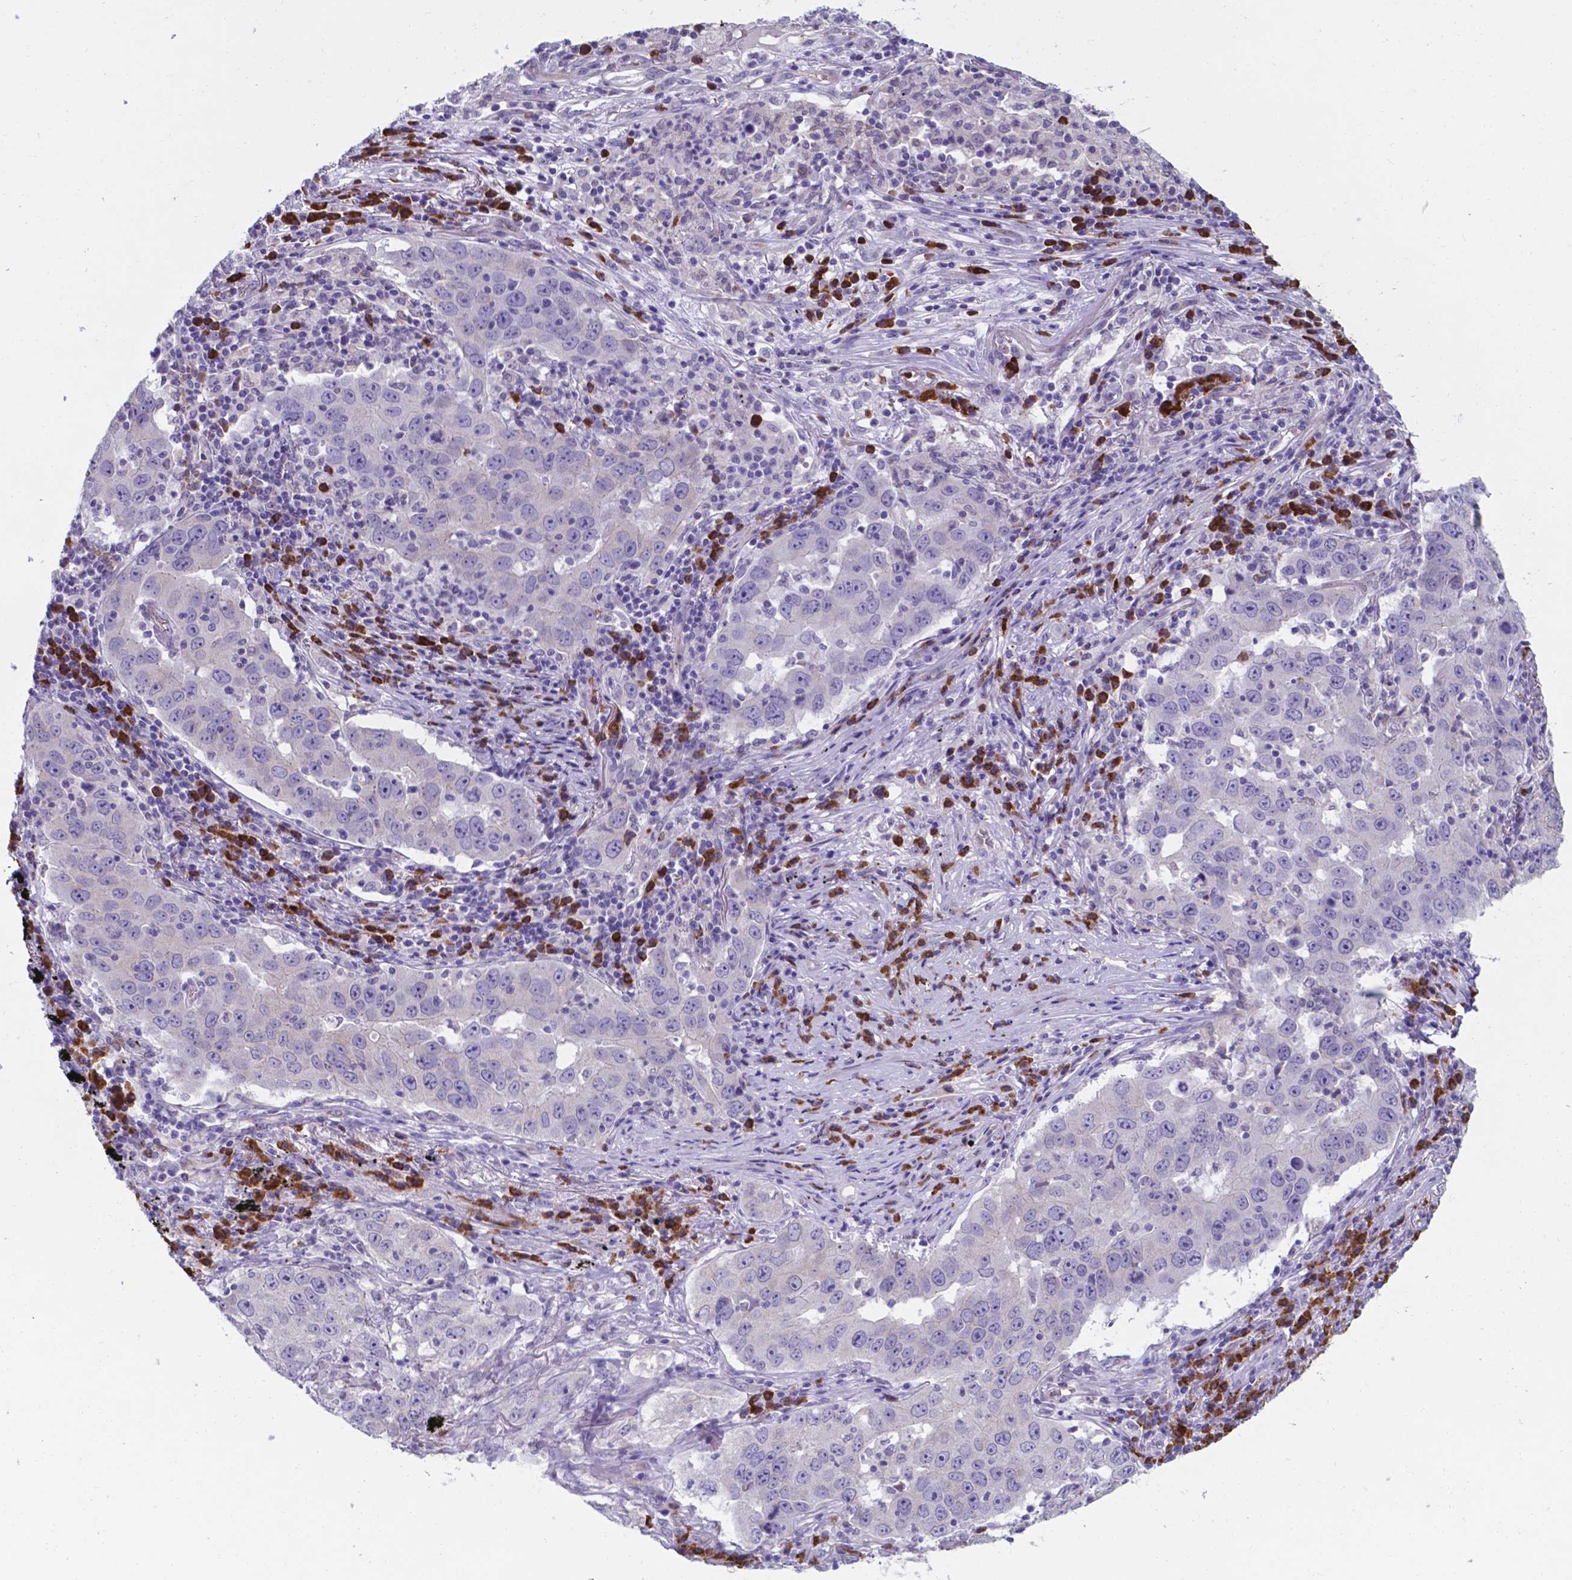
{"staining": {"intensity": "negative", "quantity": "none", "location": "none"}, "tissue": "lung cancer", "cell_type": "Tumor cells", "image_type": "cancer", "snomed": [{"axis": "morphology", "description": "Adenocarcinoma, NOS"}, {"axis": "topography", "description": "Lung"}], "caption": "This micrograph is of lung cancer (adenocarcinoma) stained with IHC to label a protein in brown with the nuclei are counter-stained blue. There is no expression in tumor cells.", "gene": "UBE2J1", "patient": {"sex": "male", "age": 73}}